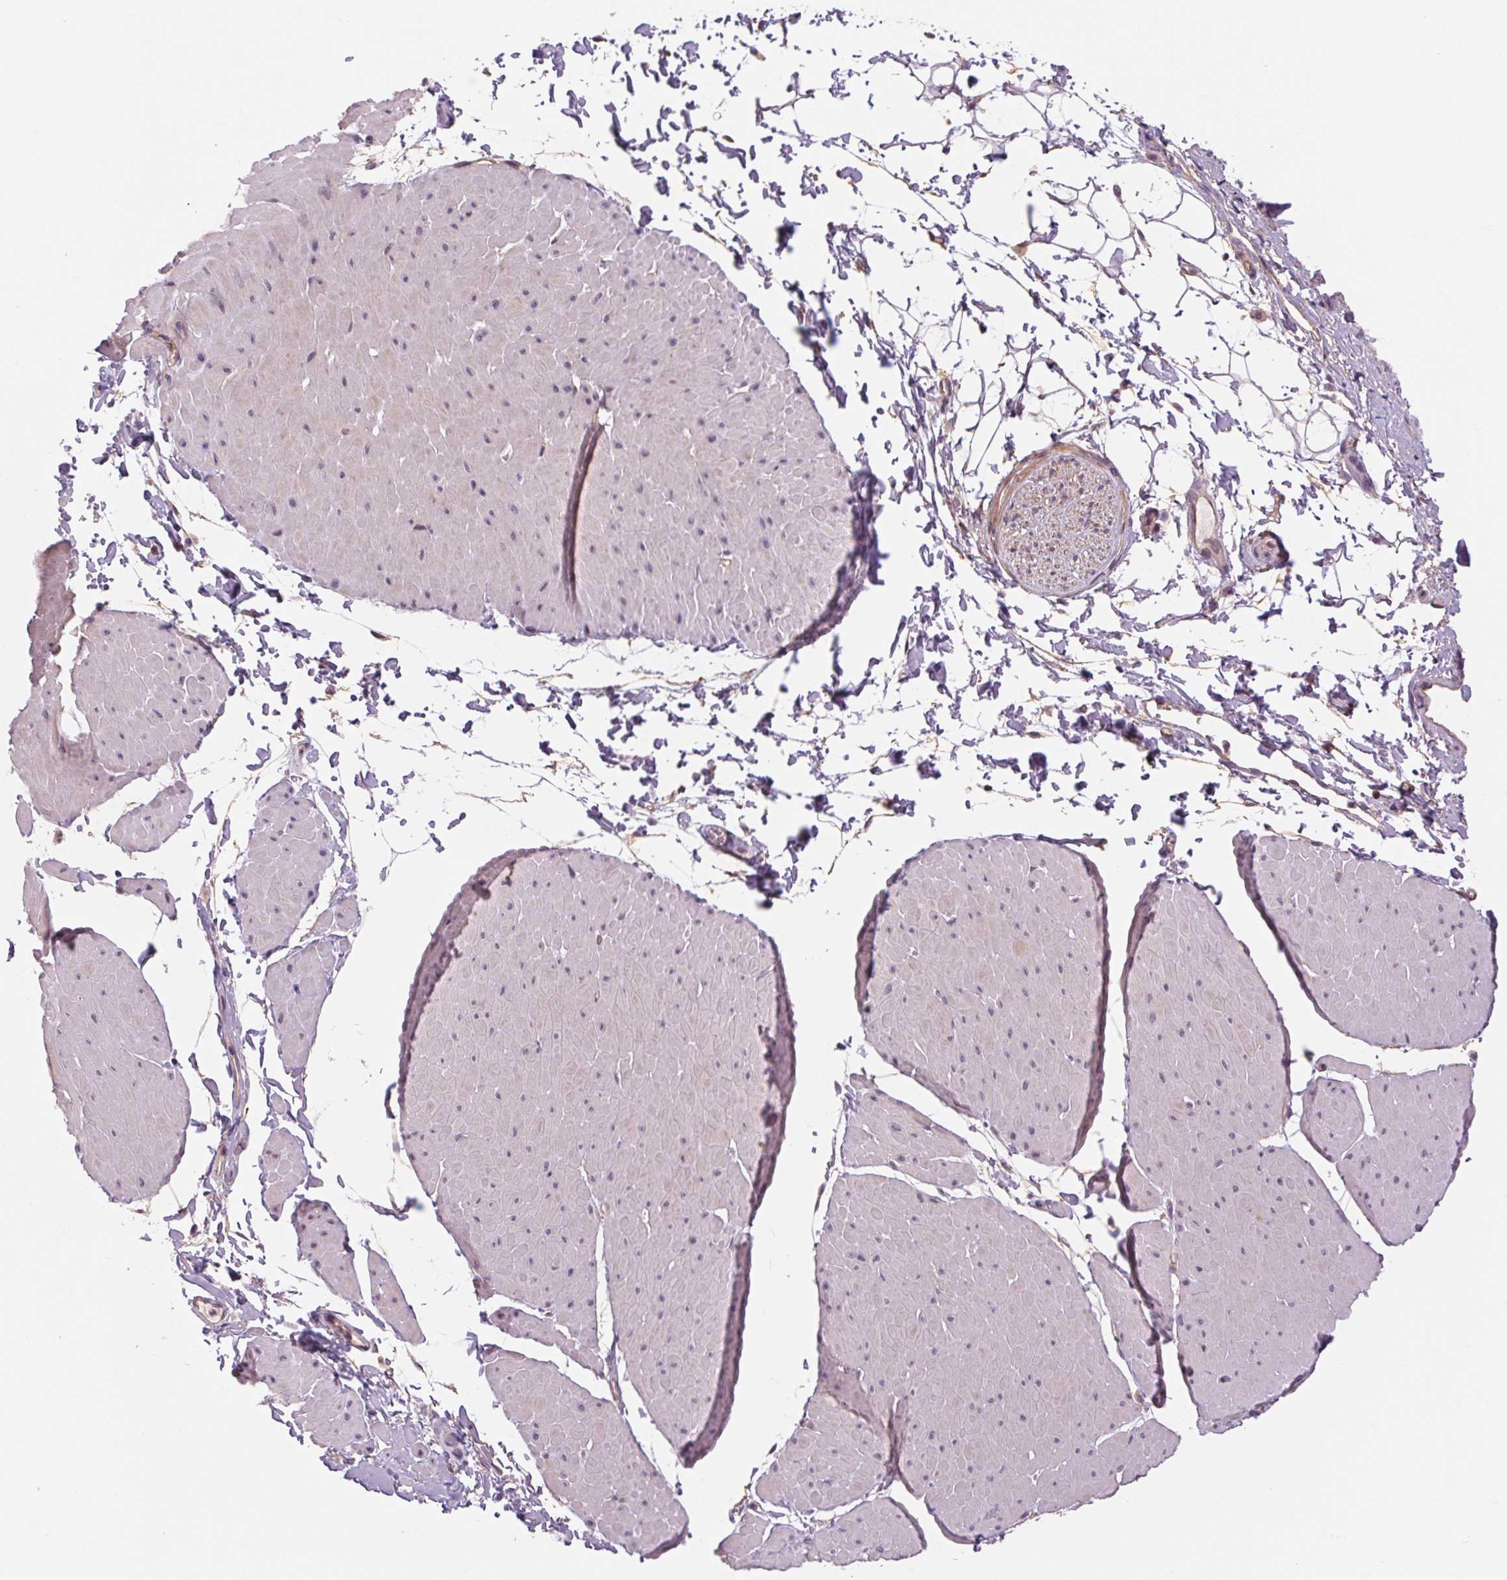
{"staining": {"intensity": "negative", "quantity": "none", "location": "none"}, "tissue": "adipose tissue", "cell_type": "Adipocytes", "image_type": "normal", "snomed": [{"axis": "morphology", "description": "Normal tissue, NOS"}, {"axis": "topography", "description": "Smooth muscle"}, {"axis": "topography", "description": "Peripheral nerve tissue"}], "caption": "This is a photomicrograph of immunohistochemistry staining of normal adipose tissue, which shows no staining in adipocytes.", "gene": "SH3RF2", "patient": {"sex": "male", "age": 58}}